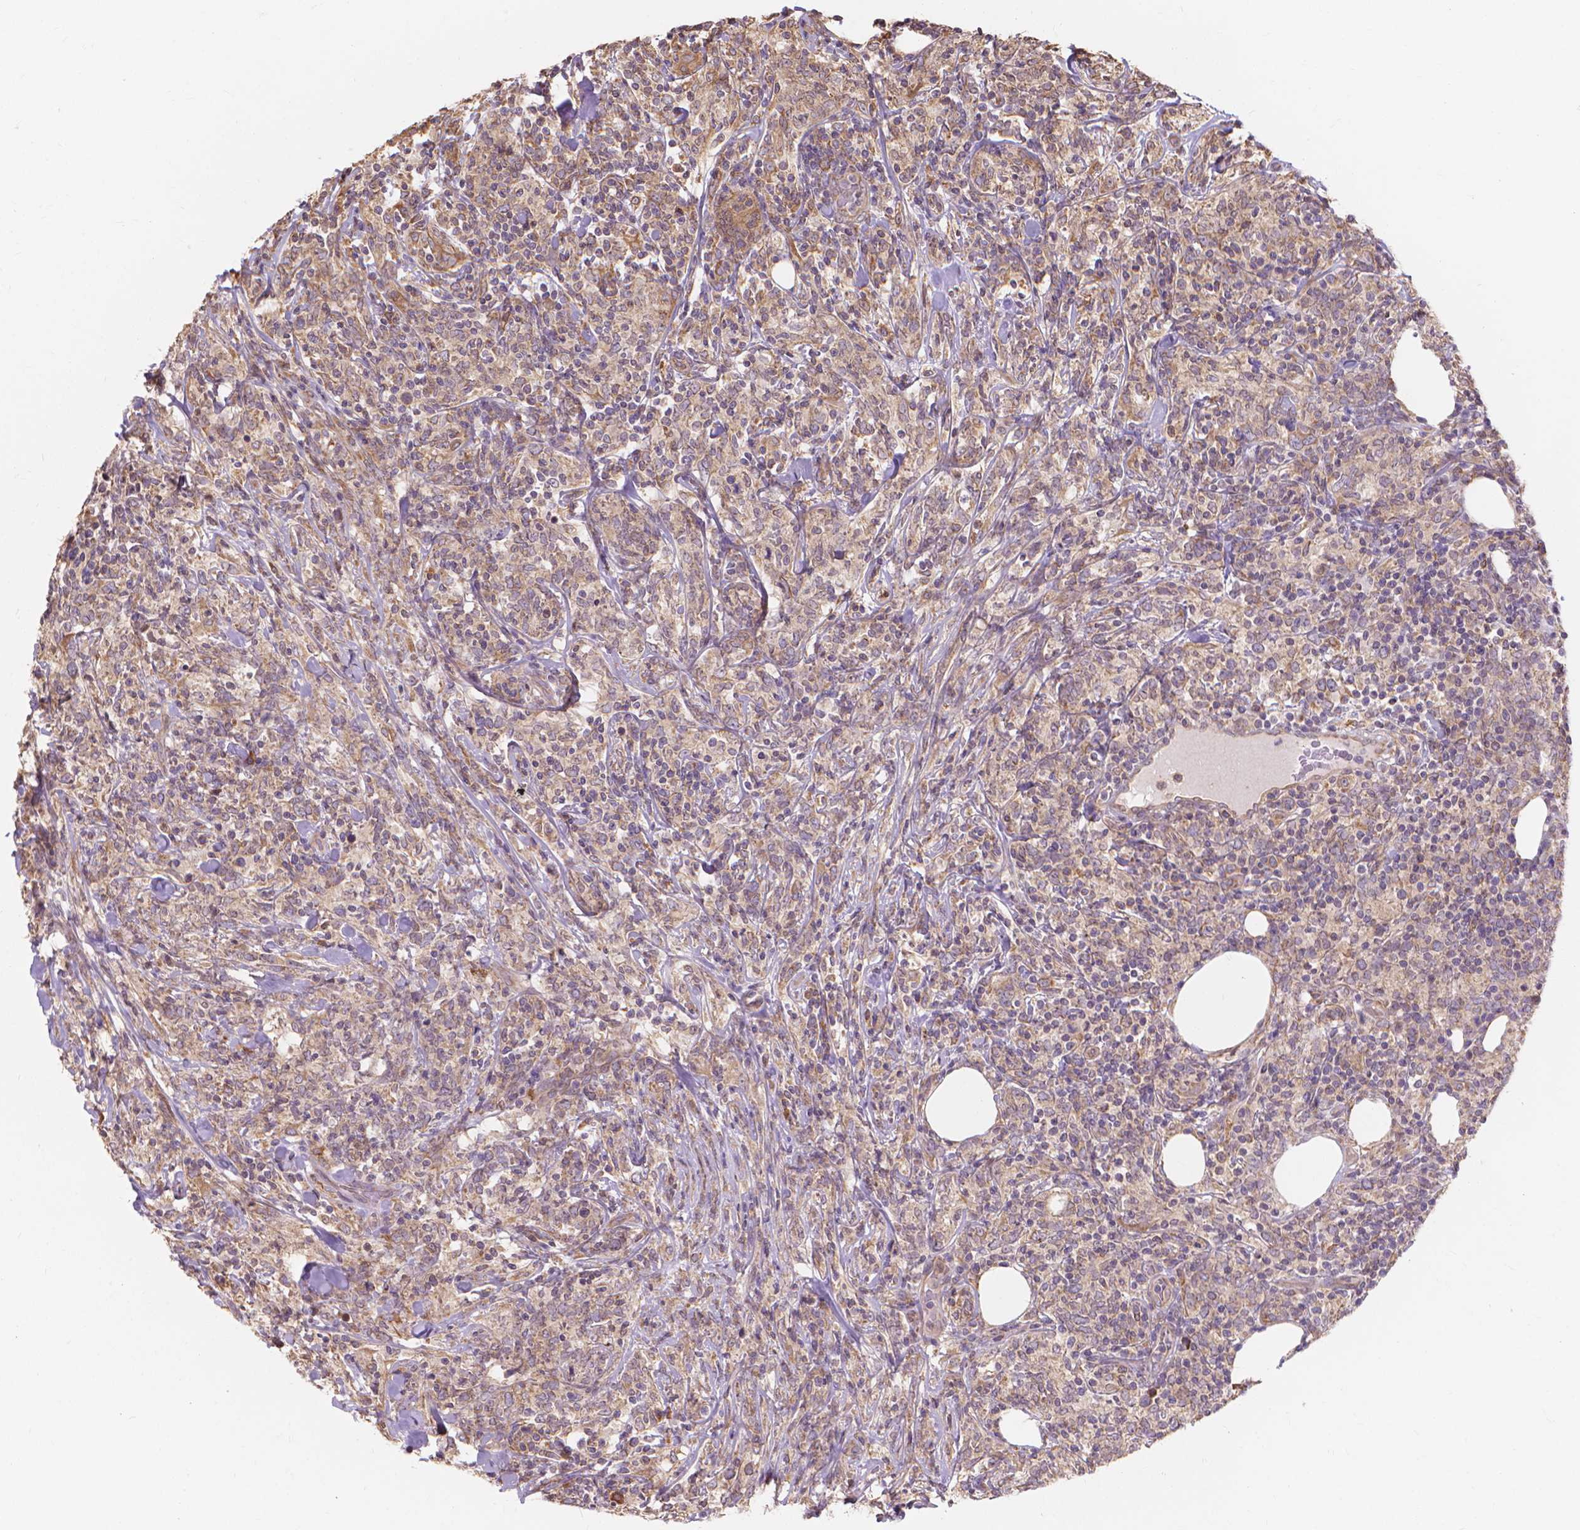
{"staining": {"intensity": "weak", "quantity": ">75%", "location": "cytoplasmic/membranous"}, "tissue": "lymphoma", "cell_type": "Tumor cells", "image_type": "cancer", "snomed": [{"axis": "morphology", "description": "Malignant lymphoma, non-Hodgkin's type, High grade"}, {"axis": "topography", "description": "Lymph node"}], "caption": "The image demonstrates immunohistochemical staining of lymphoma. There is weak cytoplasmic/membranous positivity is seen in approximately >75% of tumor cells.", "gene": "TAB2", "patient": {"sex": "female", "age": 84}}